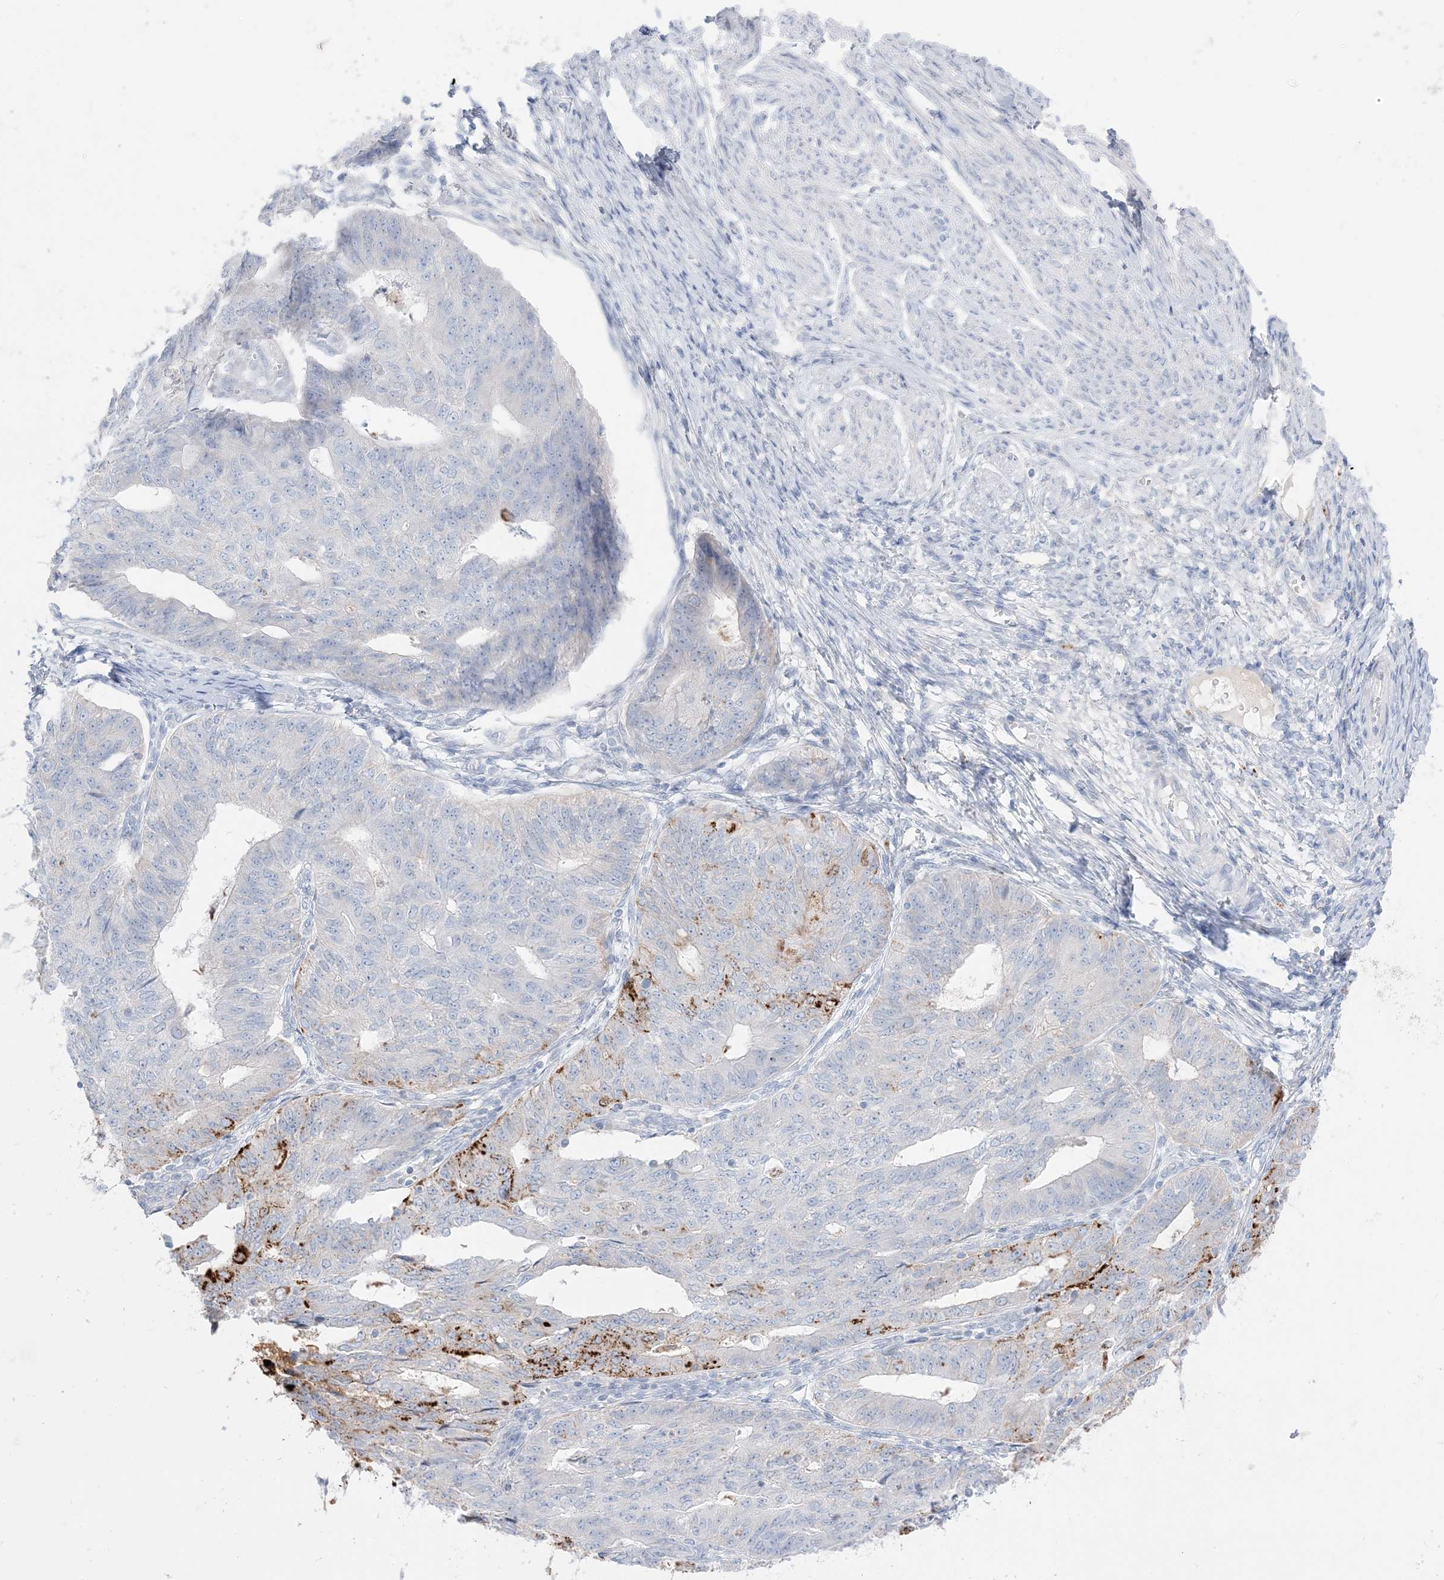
{"staining": {"intensity": "moderate", "quantity": "<25%", "location": "cytoplasmic/membranous"}, "tissue": "endometrial cancer", "cell_type": "Tumor cells", "image_type": "cancer", "snomed": [{"axis": "morphology", "description": "Adenocarcinoma, NOS"}, {"axis": "topography", "description": "Endometrium"}], "caption": "Protein expression analysis of human endometrial cancer (adenocarcinoma) reveals moderate cytoplasmic/membranous staining in about <25% of tumor cells.", "gene": "KCTD6", "patient": {"sex": "female", "age": 32}}